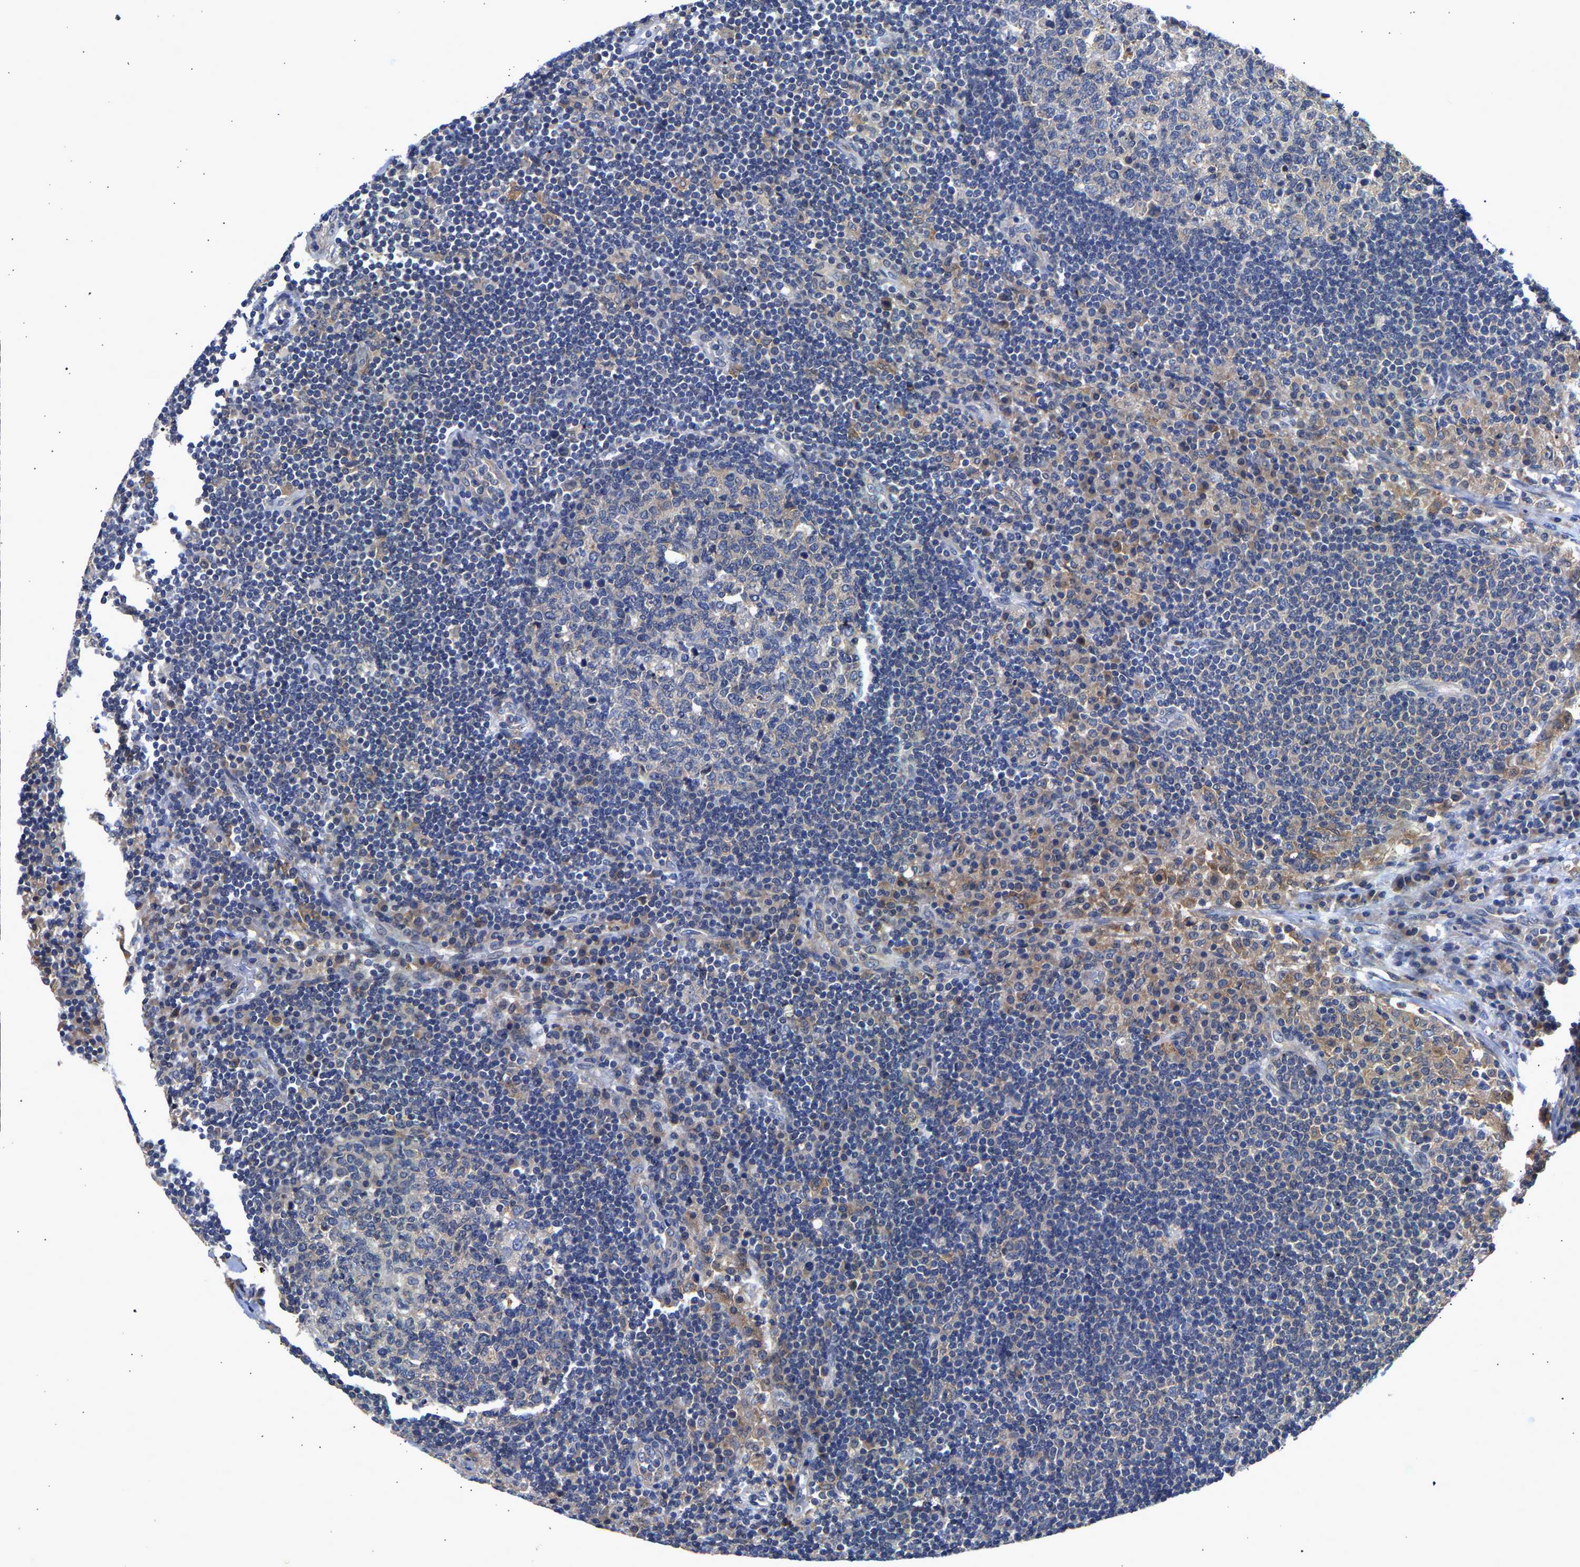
{"staining": {"intensity": "moderate", "quantity": "<25%", "location": "cytoplasmic/membranous"}, "tissue": "lymph node", "cell_type": "Germinal center cells", "image_type": "normal", "snomed": [{"axis": "morphology", "description": "Normal tissue, NOS"}, {"axis": "topography", "description": "Lymph node"}], "caption": "There is low levels of moderate cytoplasmic/membranous positivity in germinal center cells of normal lymph node, as demonstrated by immunohistochemical staining (brown color).", "gene": "CCDC6", "patient": {"sex": "female", "age": 53}}